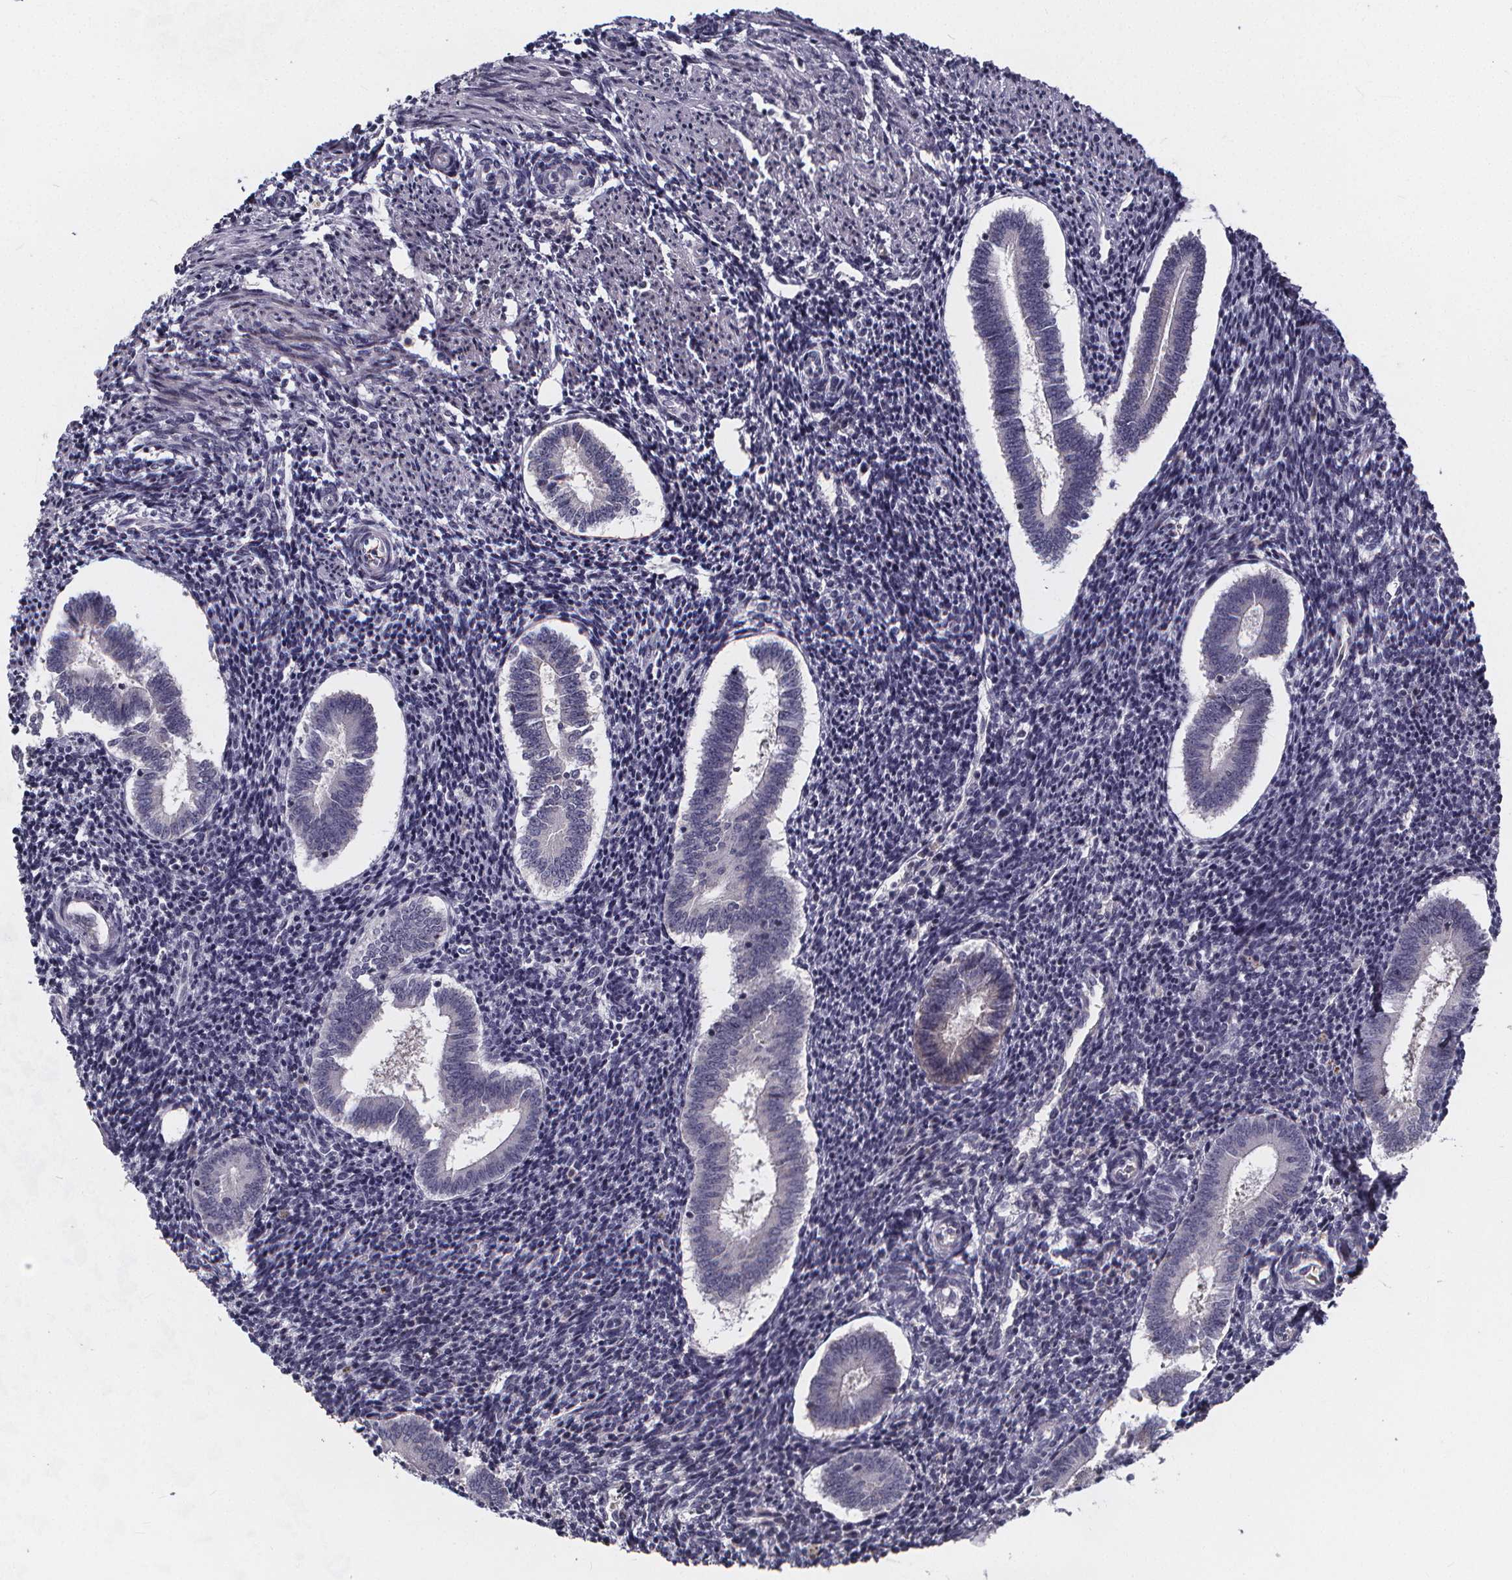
{"staining": {"intensity": "negative", "quantity": "none", "location": "none"}, "tissue": "endometrium", "cell_type": "Cells in endometrial stroma", "image_type": "normal", "snomed": [{"axis": "morphology", "description": "Normal tissue, NOS"}, {"axis": "topography", "description": "Endometrium"}], "caption": "Human endometrium stained for a protein using immunohistochemistry (IHC) shows no staining in cells in endometrial stroma.", "gene": "AGT", "patient": {"sex": "female", "age": 25}}